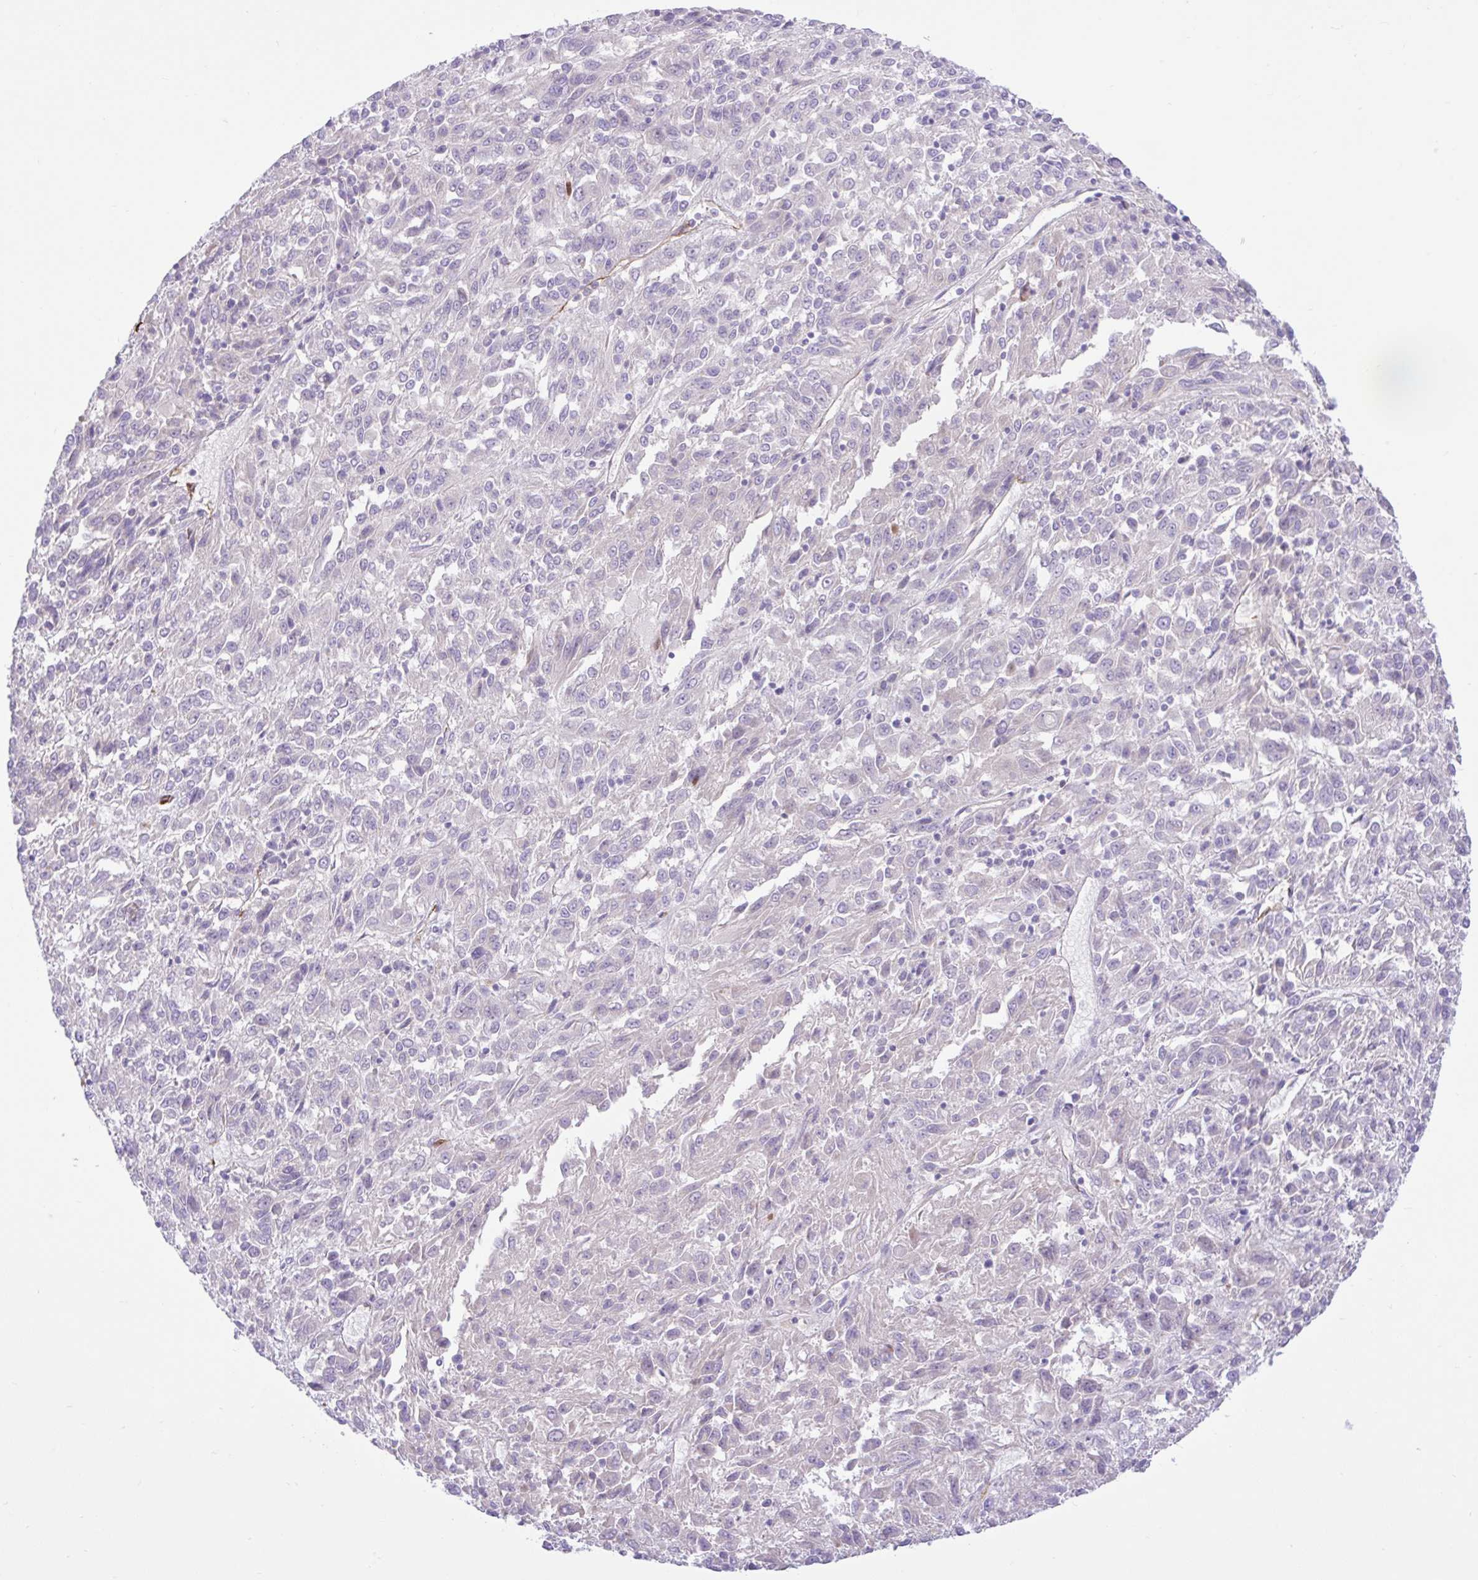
{"staining": {"intensity": "negative", "quantity": "none", "location": "none"}, "tissue": "melanoma", "cell_type": "Tumor cells", "image_type": "cancer", "snomed": [{"axis": "morphology", "description": "Malignant melanoma, Metastatic site"}, {"axis": "topography", "description": "Lung"}], "caption": "A histopathology image of human malignant melanoma (metastatic site) is negative for staining in tumor cells.", "gene": "ZNF101", "patient": {"sex": "male", "age": 64}}